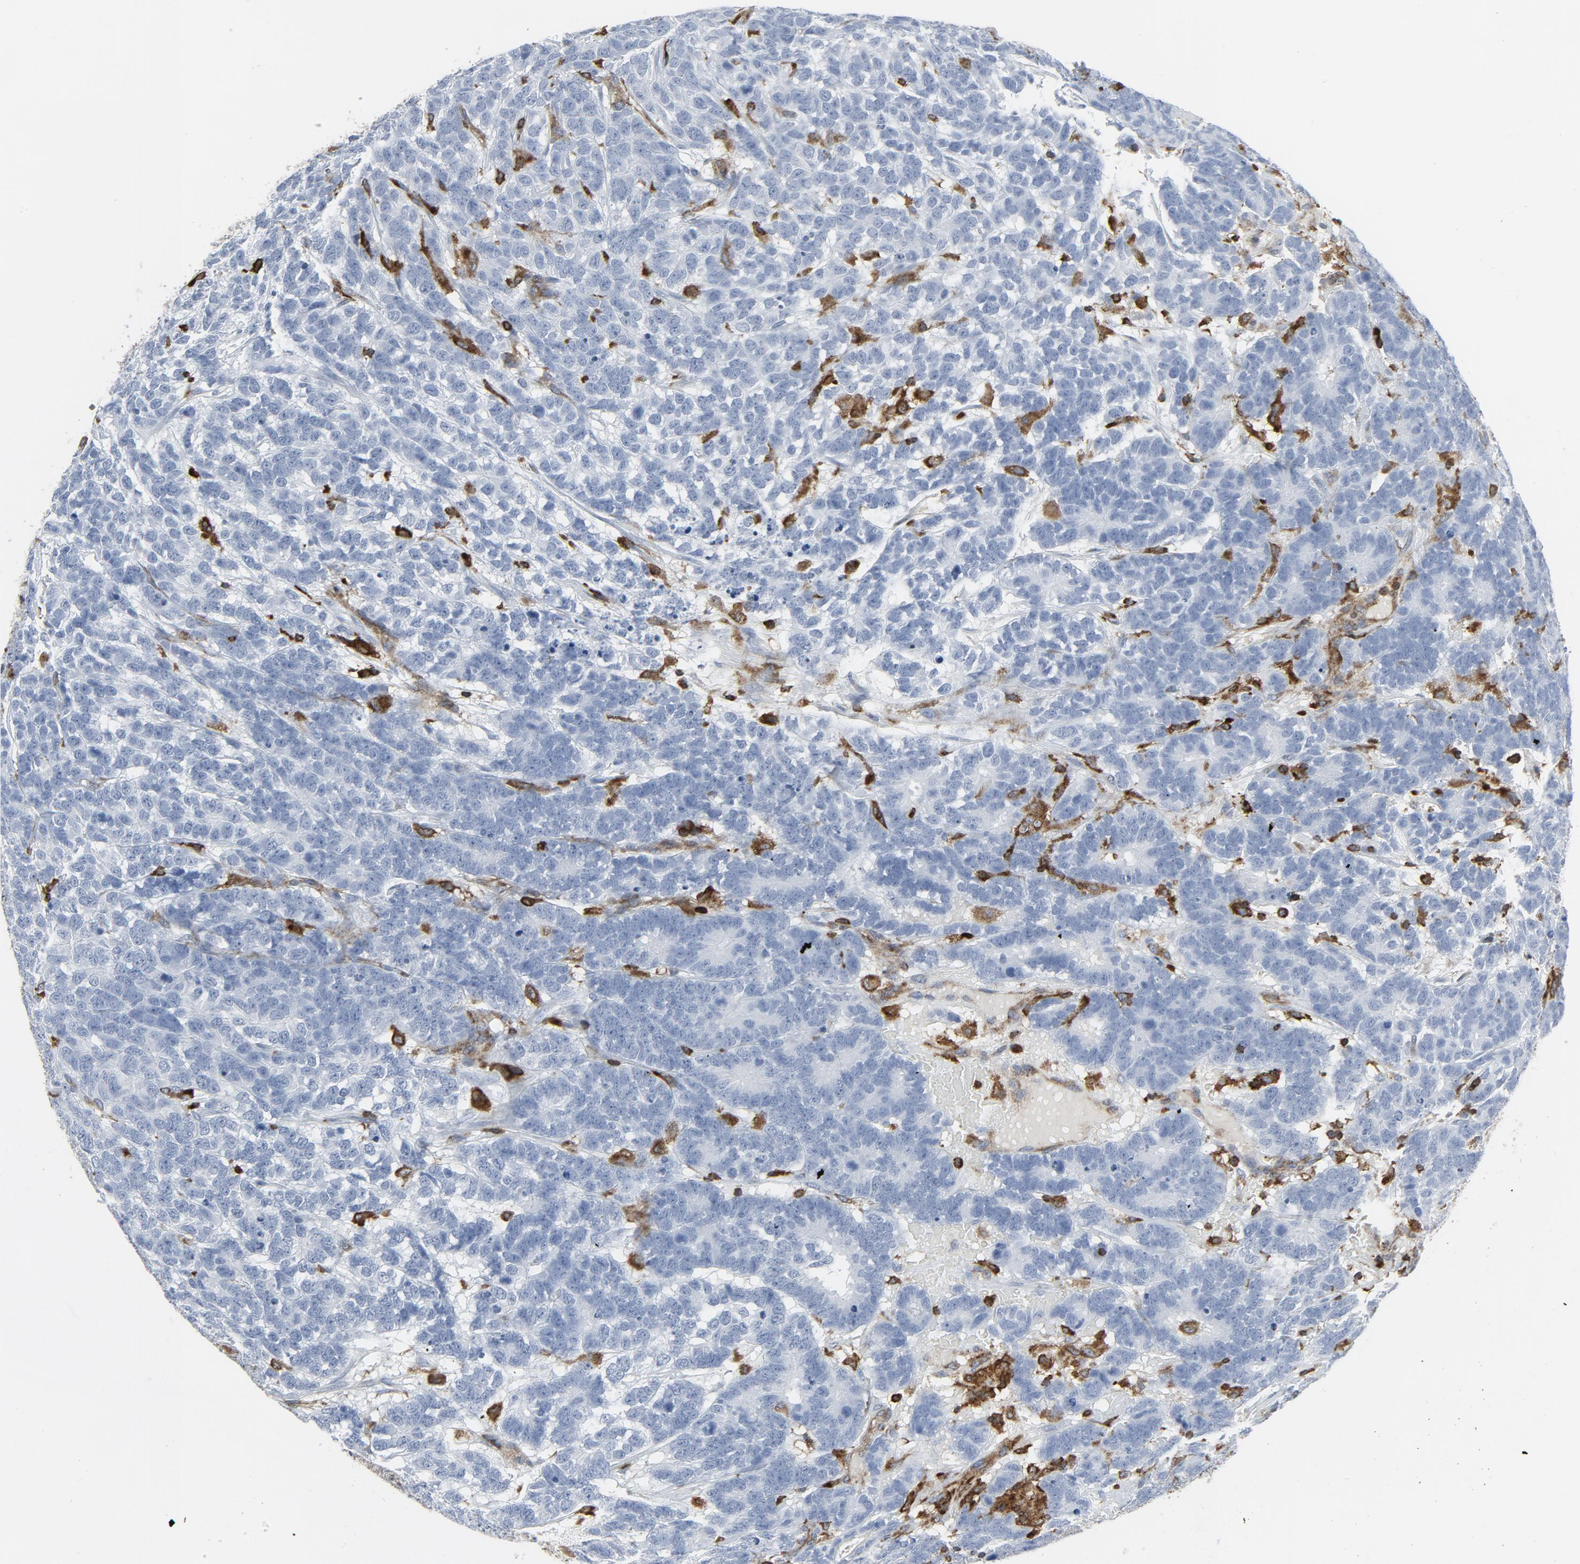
{"staining": {"intensity": "negative", "quantity": "none", "location": "none"}, "tissue": "testis cancer", "cell_type": "Tumor cells", "image_type": "cancer", "snomed": [{"axis": "morphology", "description": "Carcinoma, Embryonal, NOS"}, {"axis": "topography", "description": "Testis"}], "caption": "Testis cancer (embryonal carcinoma) stained for a protein using IHC exhibits no expression tumor cells.", "gene": "LCP2", "patient": {"sex": "male", "age": 26}}